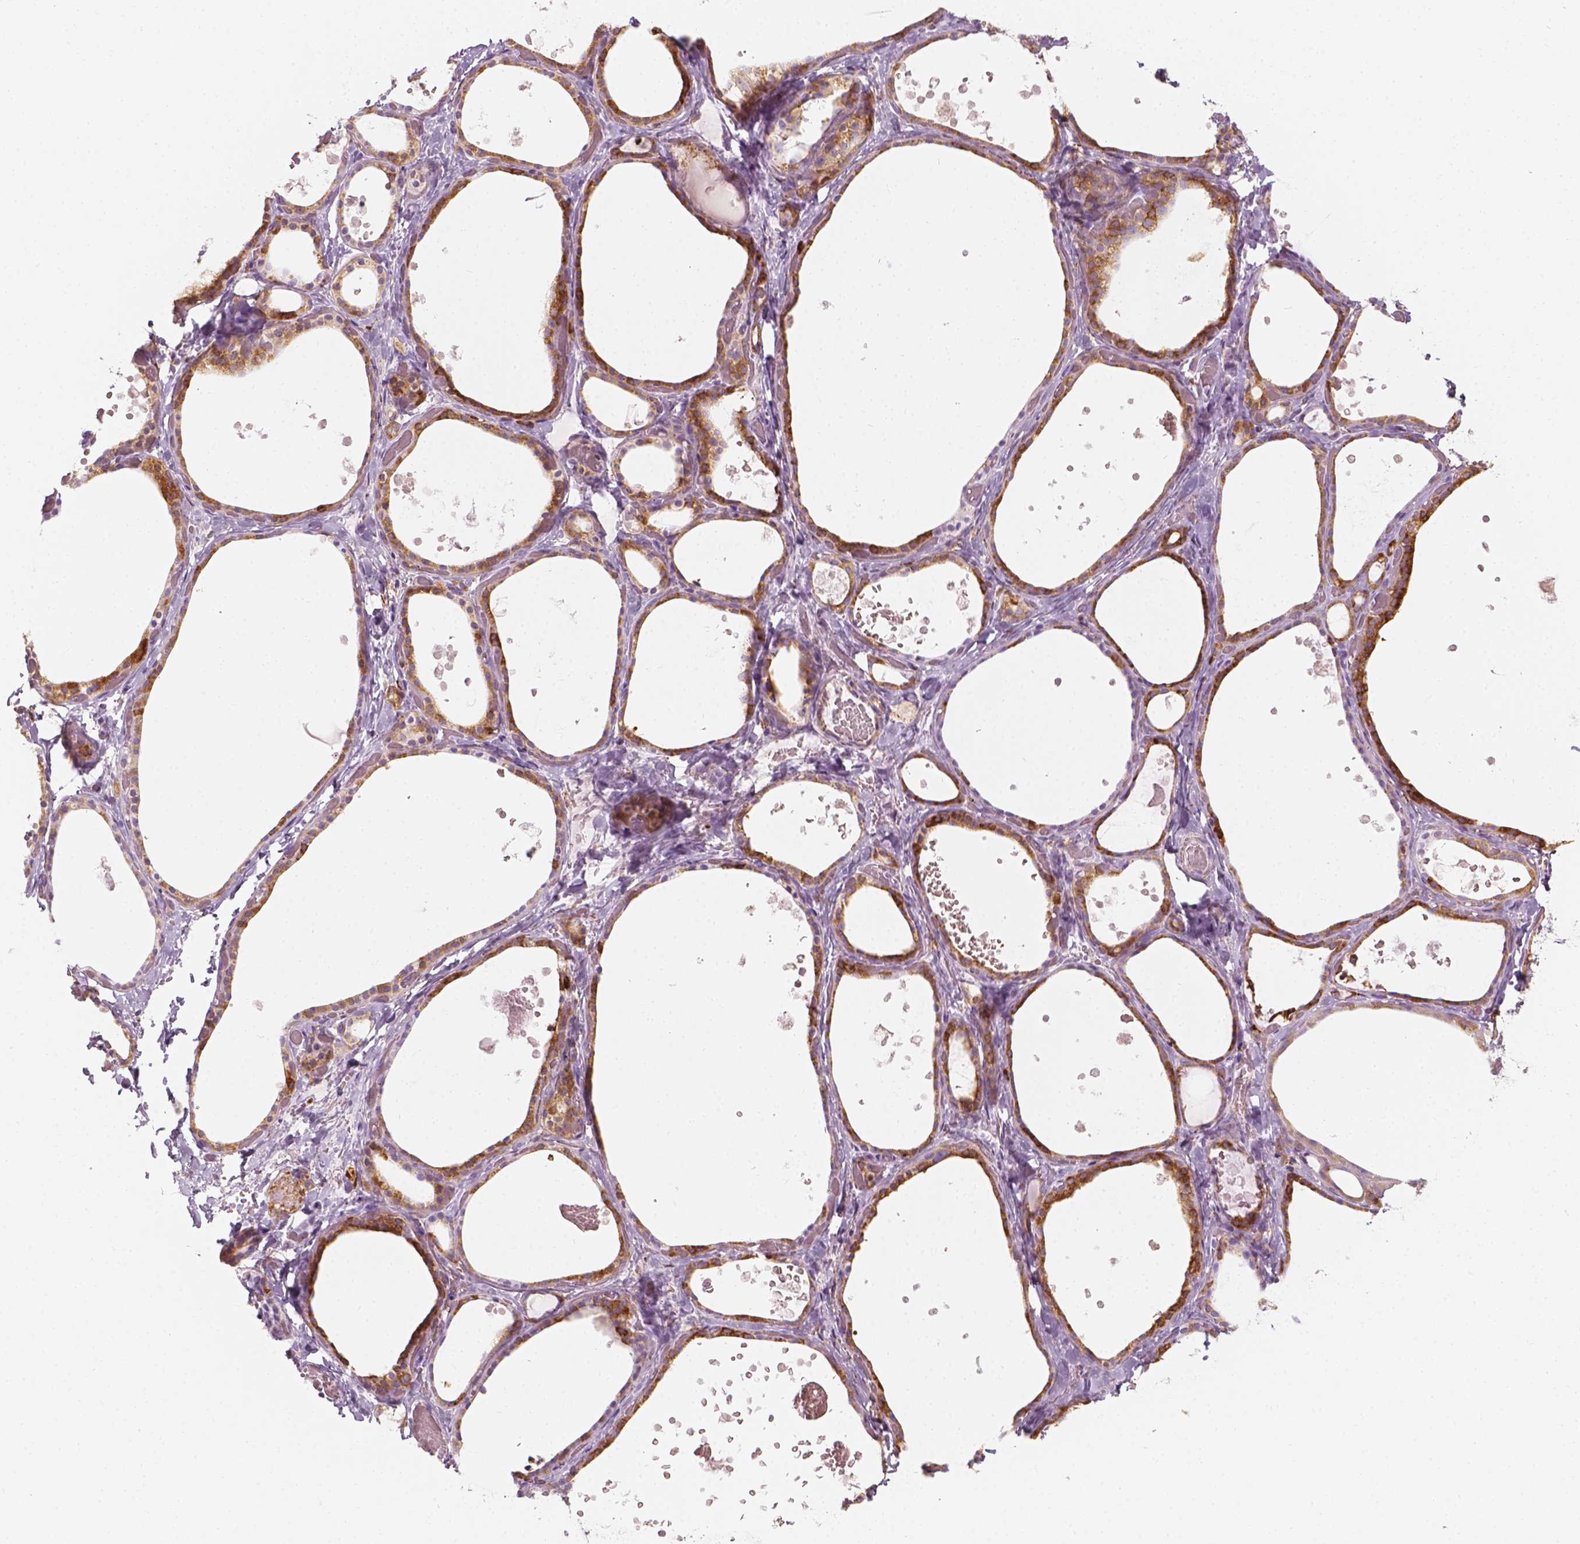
{"staining": {"intensity": "moderate", "quantity": "25%-75%", "location": "cytoplasmic/membranous"}, "tissue": "thyroid gland", "cell_type": "Glandular cells", "image_type": "normal", "snomed": [{"axis": "morphology", "description": "Normal tissue, NOS"}, {"axis": "topography", "description": "Thyroid gland"}], "caption": "Approximately 25%-75% of glandular cells in benign thyroid gland display moderate cytoplasmic/membranous protein expression as visualized by brown immunohistochemical staining.", "gene": "CES1", "patient": {"sex": "female", "age": 56}}